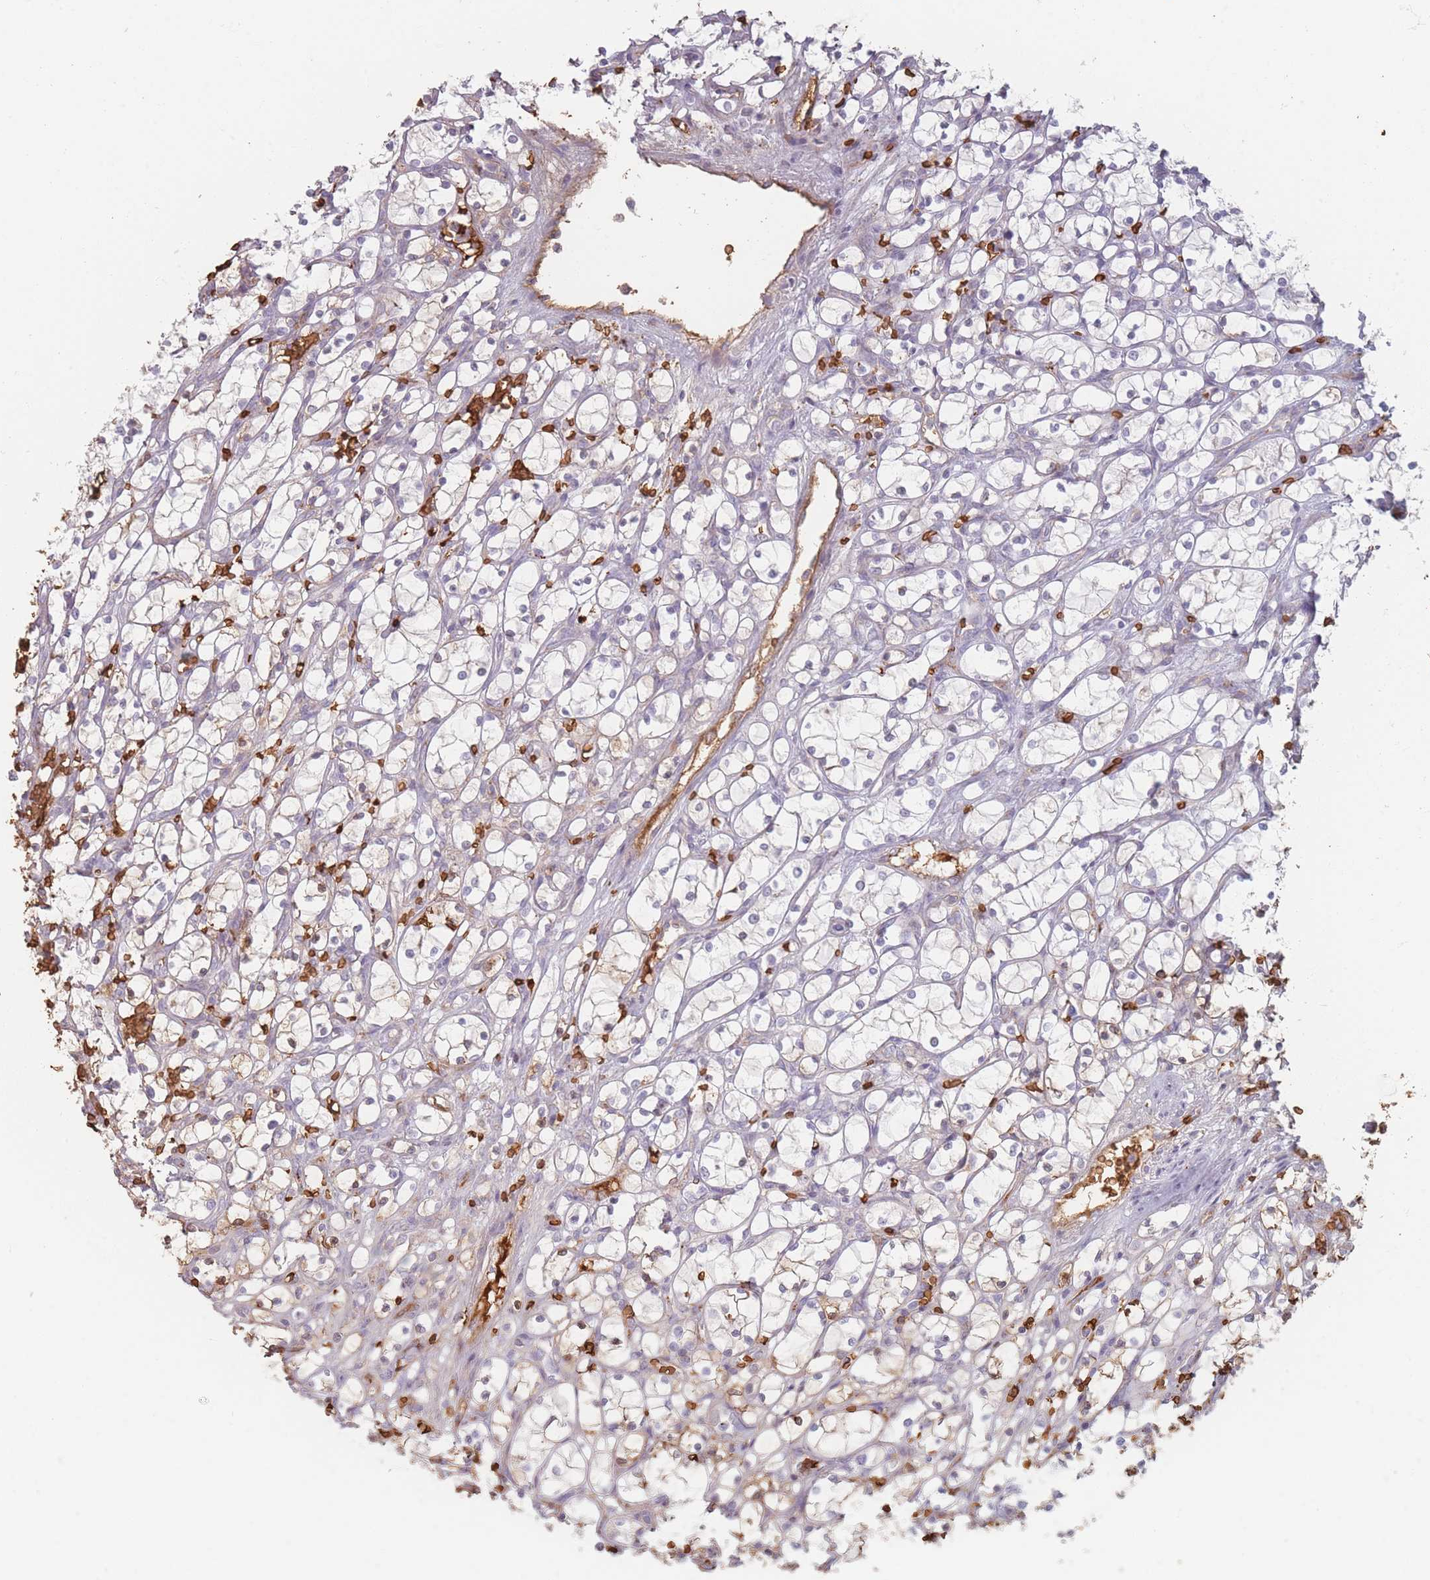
{"staining": {"intensity": "negative", "quantity": "none", "location": "none"}, "tissue": "renal cancer", "cell_type": "Tumor cells", "image_type": "cancer", "snomed": [{"axis": "morphology", "description": "Adenocarcinoma, NOS"}, {"axis": "topography", "description": "Kidney"}], "caption": "This micrograph is of renal cancer stained with immunohistochemistry to label a protein in brown with the nuclei are counter-stained blue. There is no positivity in tumor cells.", "gene": "SLC2A6", "patient": {"sex": "female", "age": 69}}